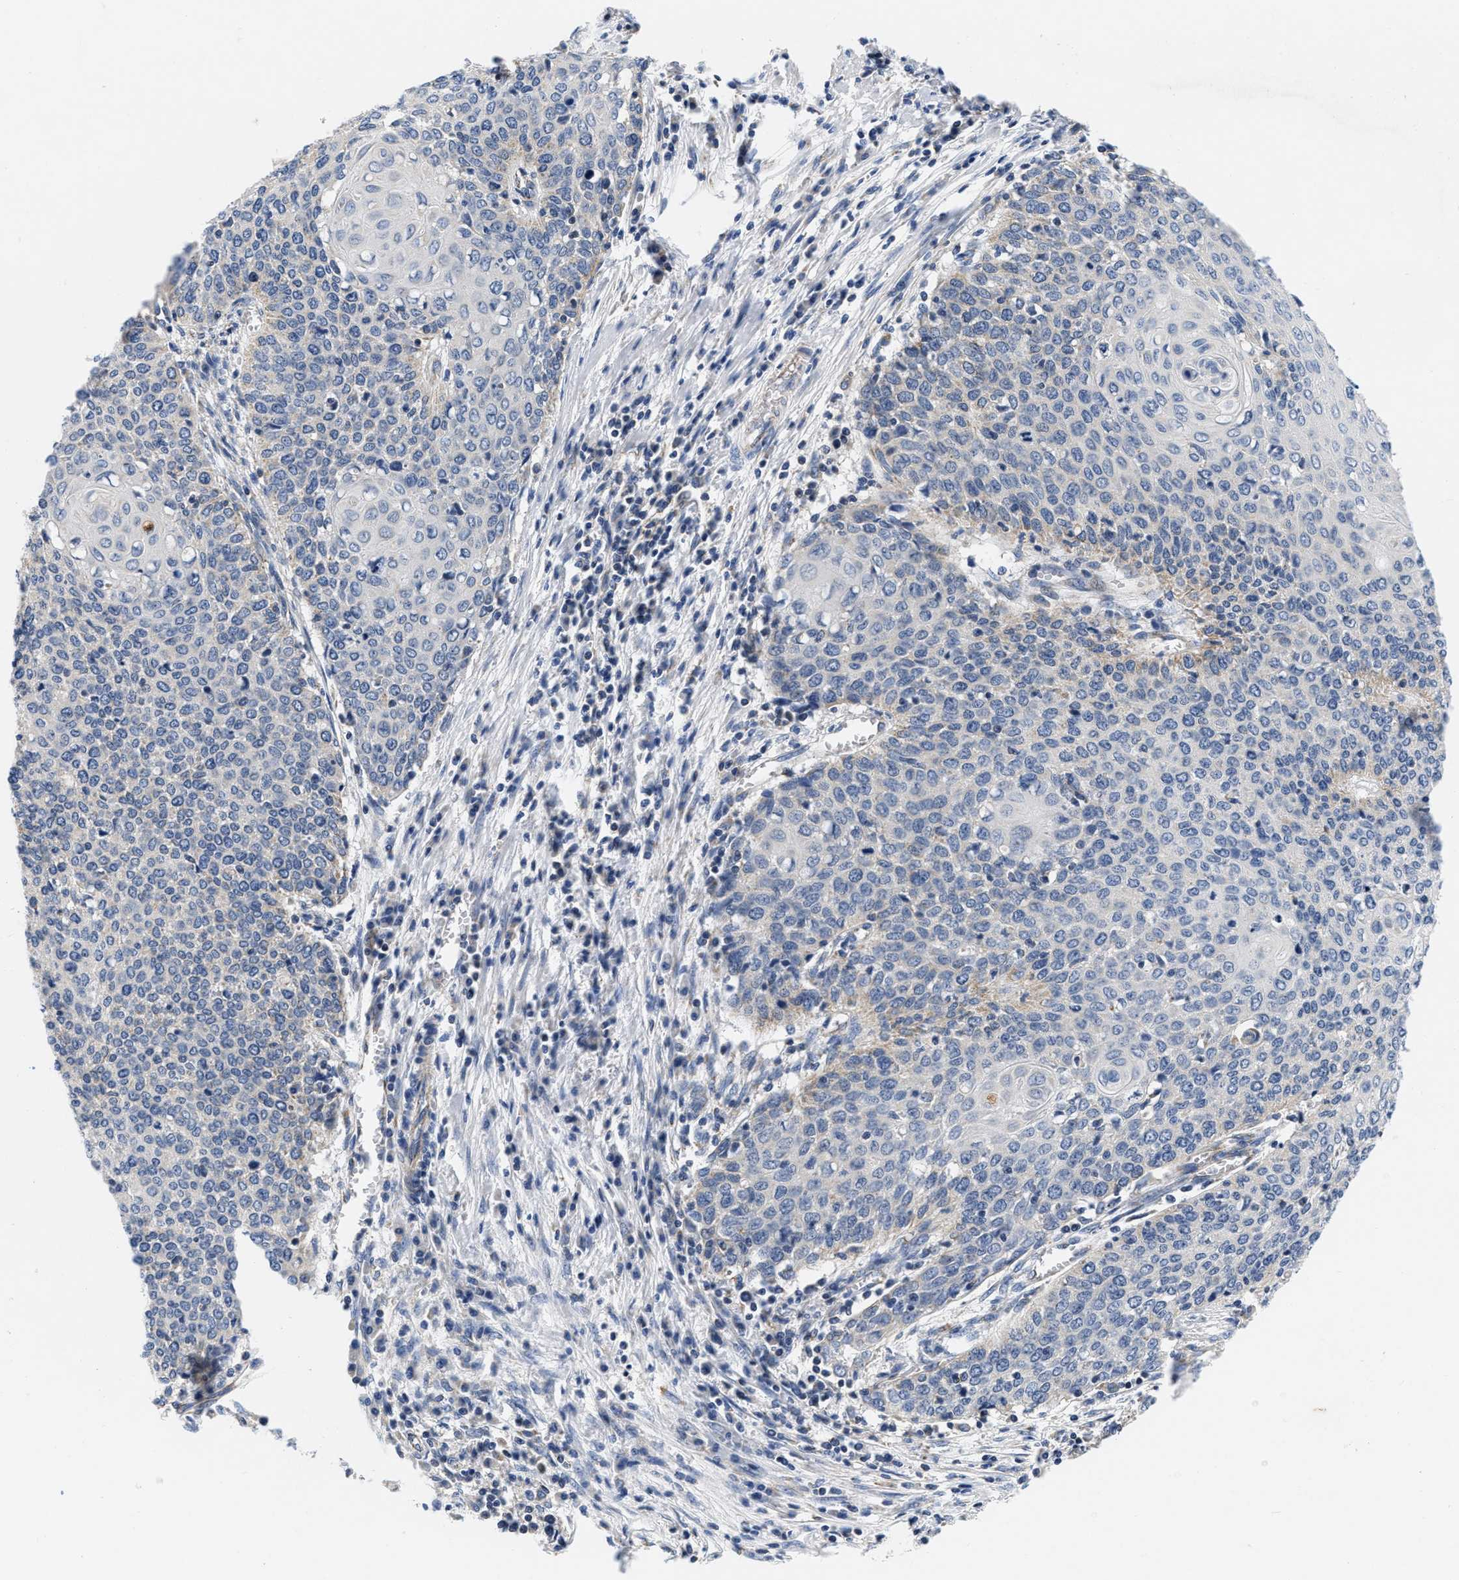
{"staining": {"intensity": "negative", "quantity": "none", "location": "none"}, "tissue": "cervical cancer", "cell_type": "Tumor cells", "image_type": "cancer", "snomed": [{"axis": "morphology", "description": "Squamous cell carcinoma, NOS"}, {"axis": "topography", "description": "Cervix"}], "caption": "High power microscopy image of an immunohistochemistry (IHC) image of cervical squamous cell carcinoma, revealing no significant expression in tumor cells.", "gene": "PDP1", "patient": {"sex": "female", "age": 39}}